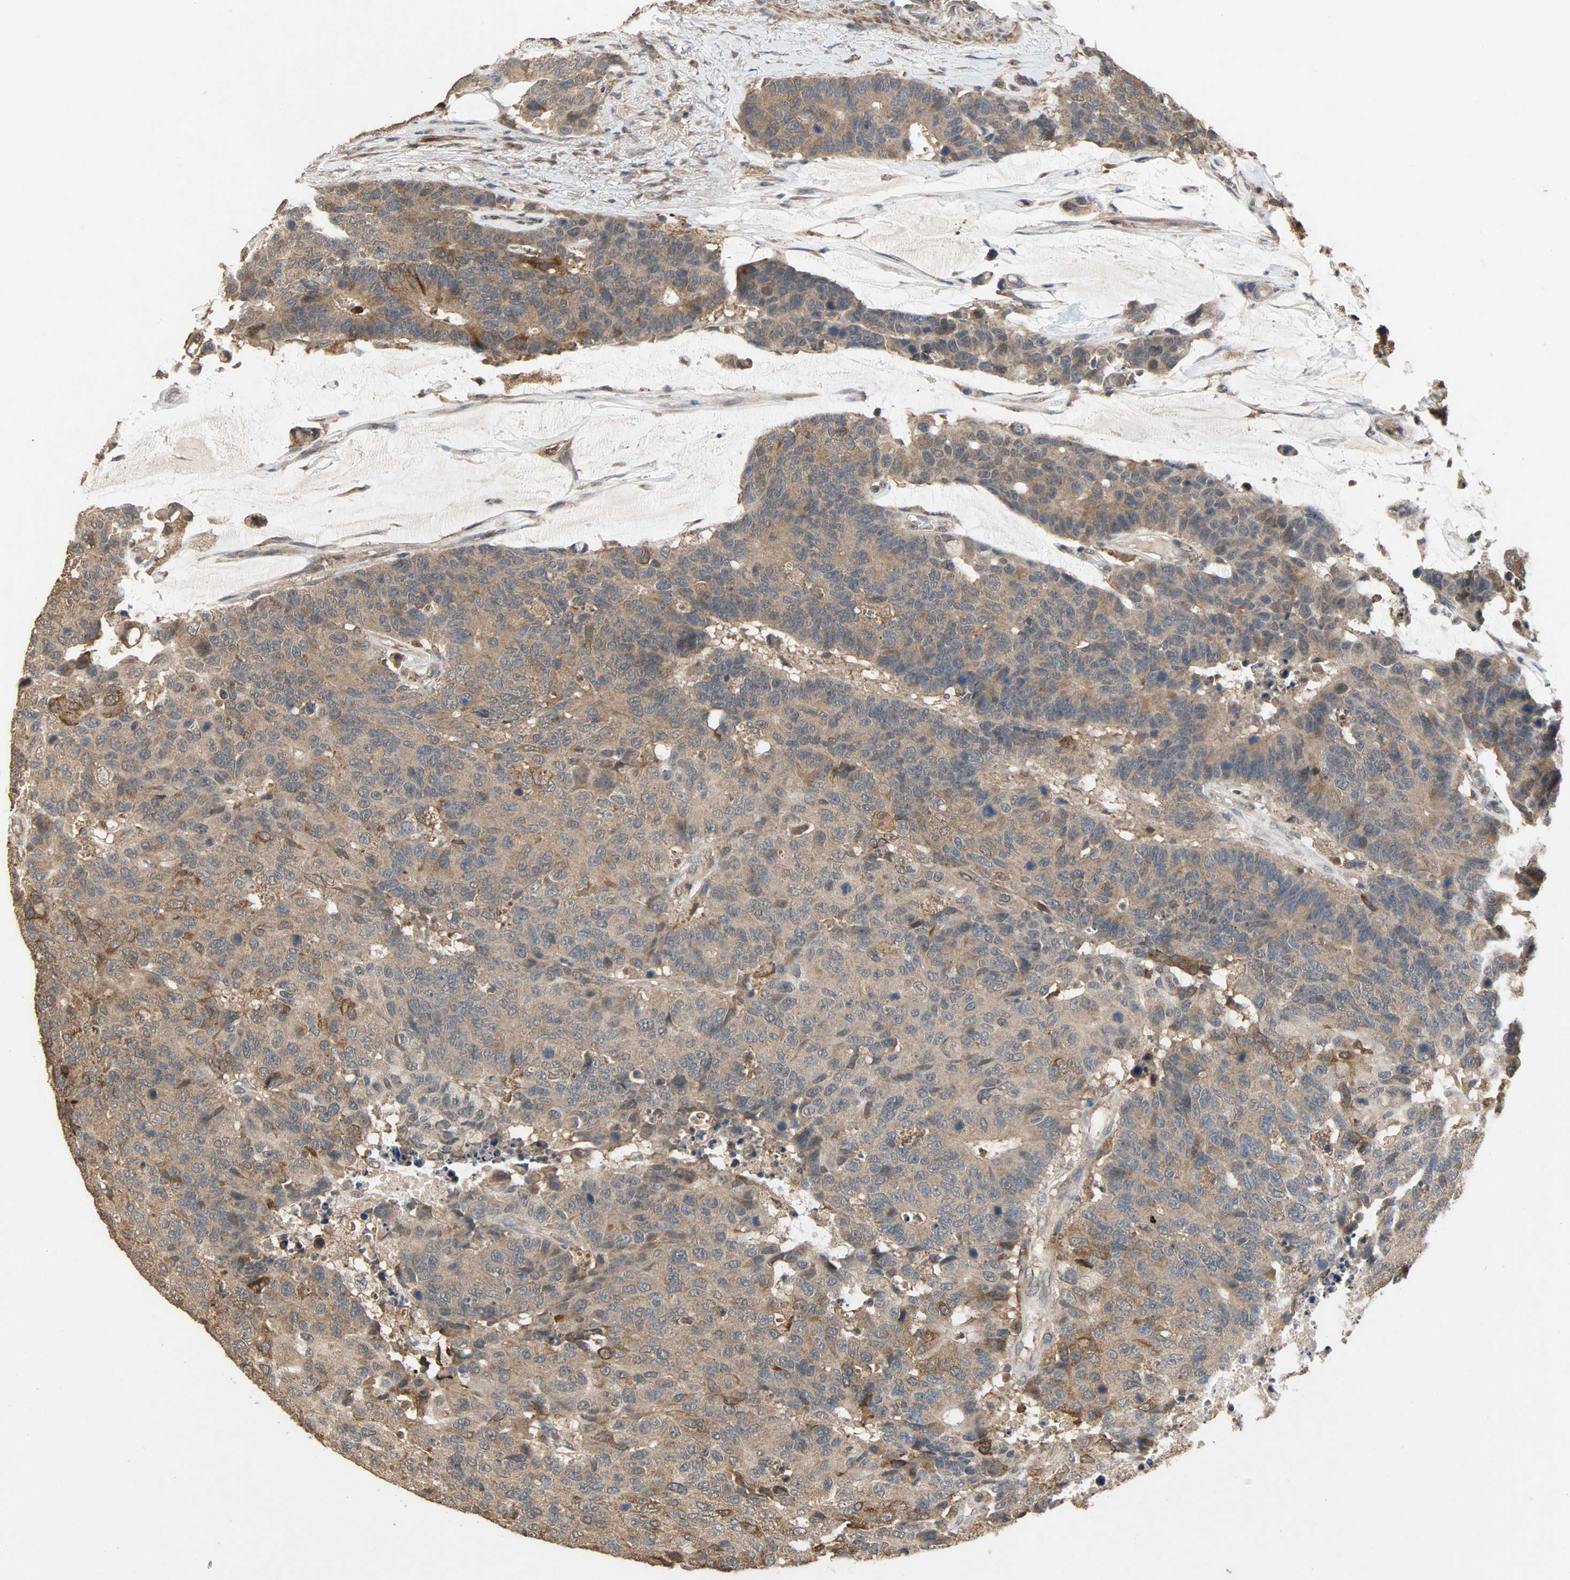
{"staining": {"intensity": "moderate", "quantity": ">75%", "location": "cytoplasmic/membranous"}, "tissue": "colorectal cancer", "cell_type": "Tumor cells", "image_type": "cancer", "snomed": [{"axis": "morphology", "description": "Adenocarcinoma, NOS"}, {"axis": "topography", "description": "Colon"}], "caption": "Adenocarcinoma (colorectal) stained for a protein displays moderate cytoplasmic/membranous positivity in tumor cells.", "gene": "CDKN2C", "patient": {"sex": "female", "age": 86}}